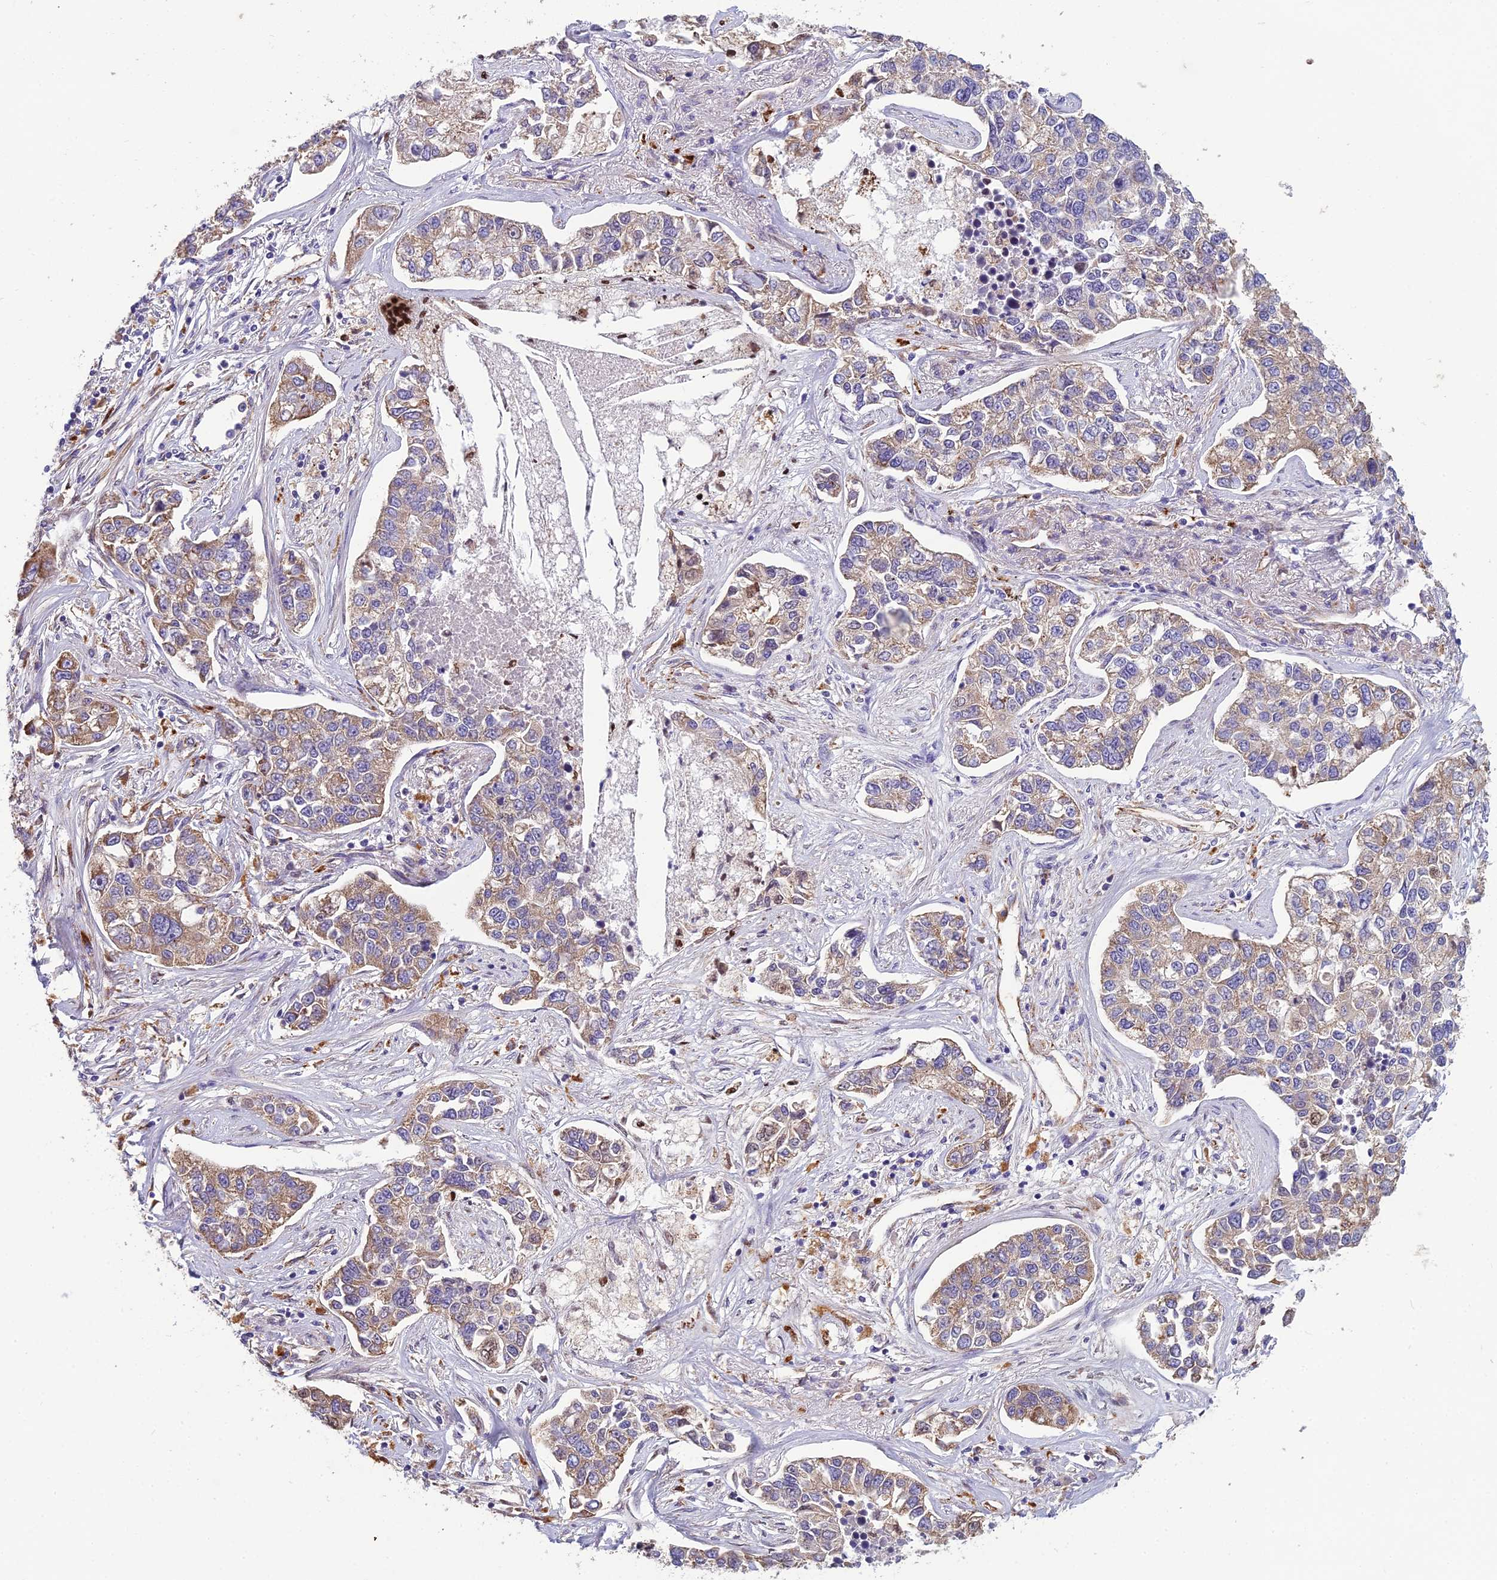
{"staining": {"intensity": "weak", "quantity": "25%-75%", "location": "cytoplasmic/membranous"}, "tissue": "lung cancer", "cell_type": "Tumor cells", "image_type": "cancer", "snomed": [{"axis": "morphology", "description": "Adenocarcinoma, NOS"}, {"axis": "topography", "description": "Lung"}], "caption": "Tumor cells exhibit low levels of weak cytoplasmic/membranous staining in approximately 25%-75% of cells in adenocarcinoma (lung).", "gene": "SPDL1", "patient": {"sex": "male", "age": 49}}